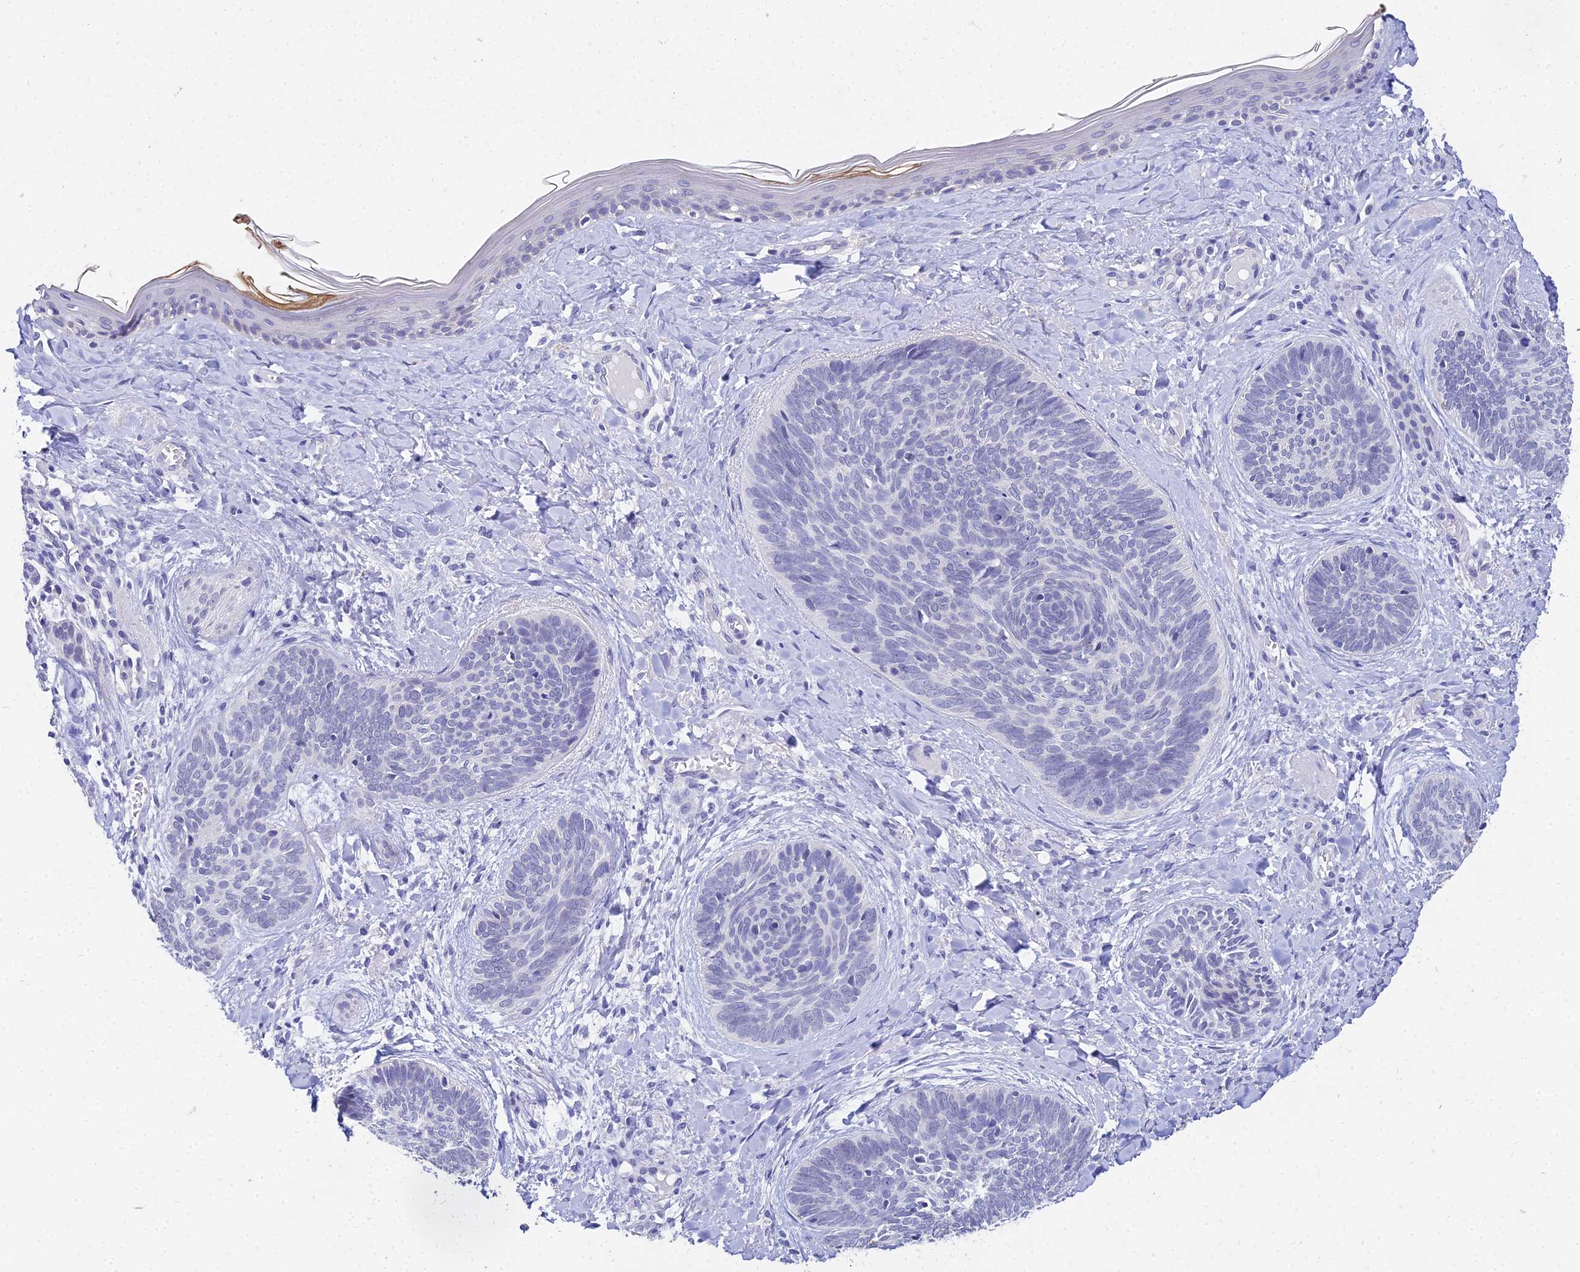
{"staining": {"intensity": "negative", "quantity": "none", "location": "none"}, "tissue": "skin cancer", "cell_type": "Tumor cells", "image_type": "cancer", "snomed": [{"axis": "morphology", "description": "Basal cell carcinoma"}, {"axis": "topography", "description": "Skin"}], "caption": "Immunohistochemistry of human basal cell carcinoma (skin) displays no staining in tumor cells.", "gene": "NPY", "patient": {"sex": "female", "age": 81}}